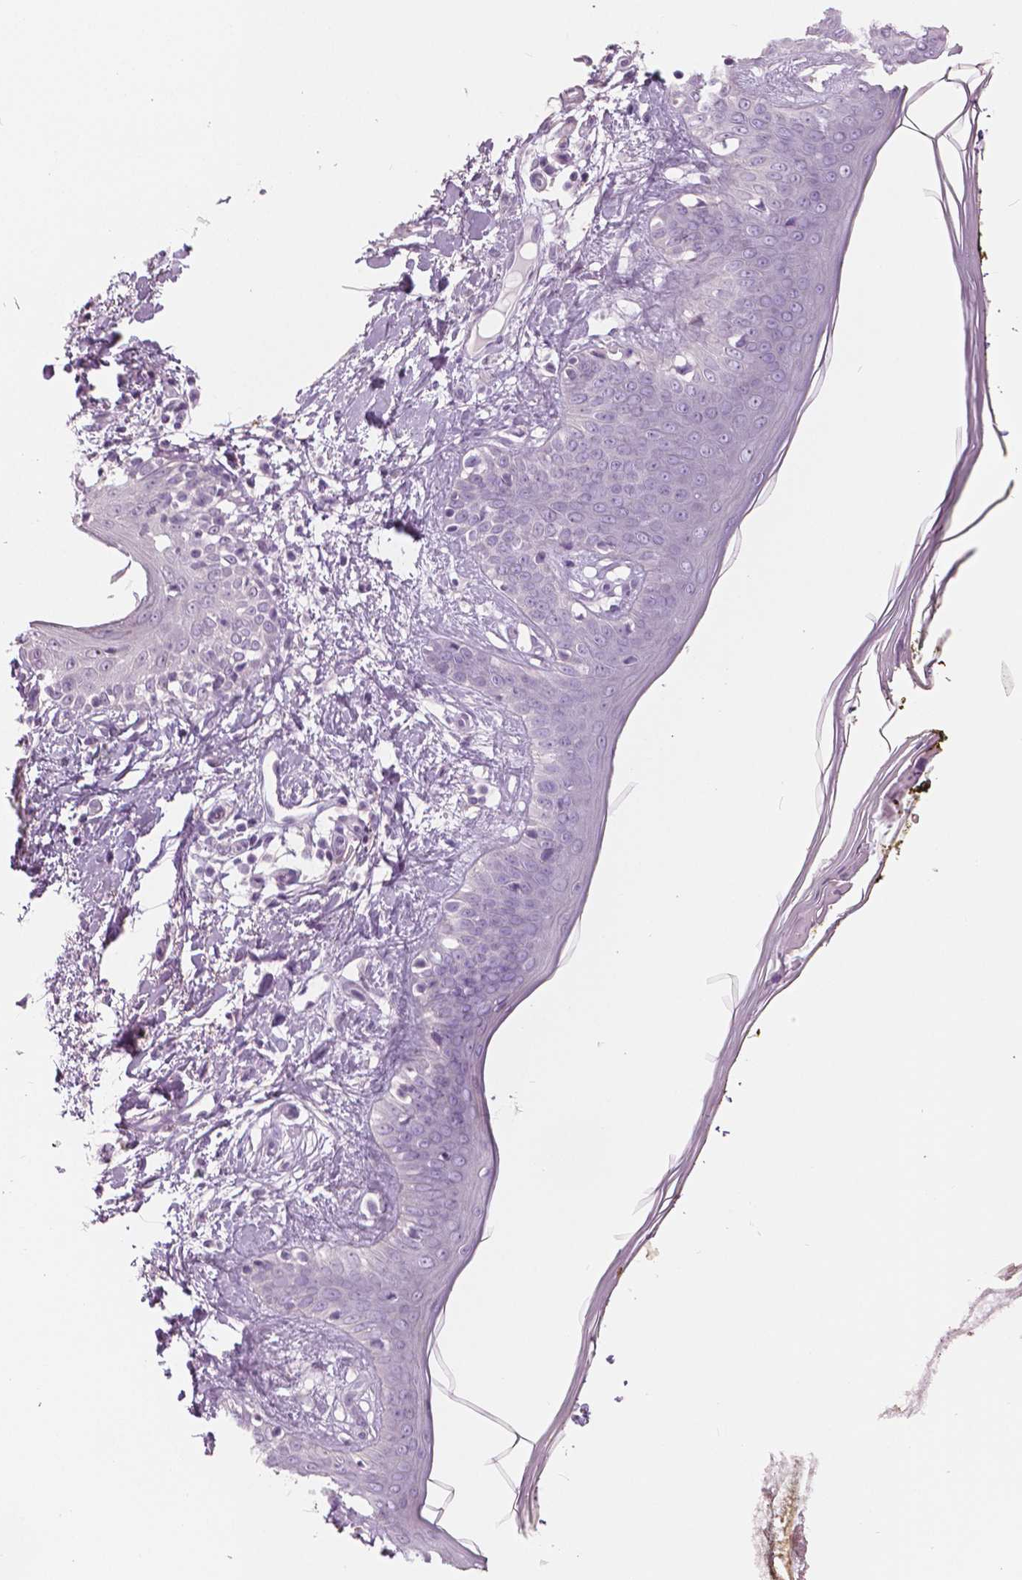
{"staining": {"intensity": "negative", "quantity": "none", "location": "none"}, "tissue": "skin", "cell_type": "Fibroblasts", "image_type": "normal", "snomed": [{"axis": "morphology", "description": "Normal tissue, NOS"}, {"axis": "topography", "description": "Skin"}], "caption": "High power microscopy image of an immunohistochemistry image of unremarkable skin, revealing no significant staining in fibroblasts.", "gene": "SLC24A1", "patient": {"sex": "female", "age": 34}}